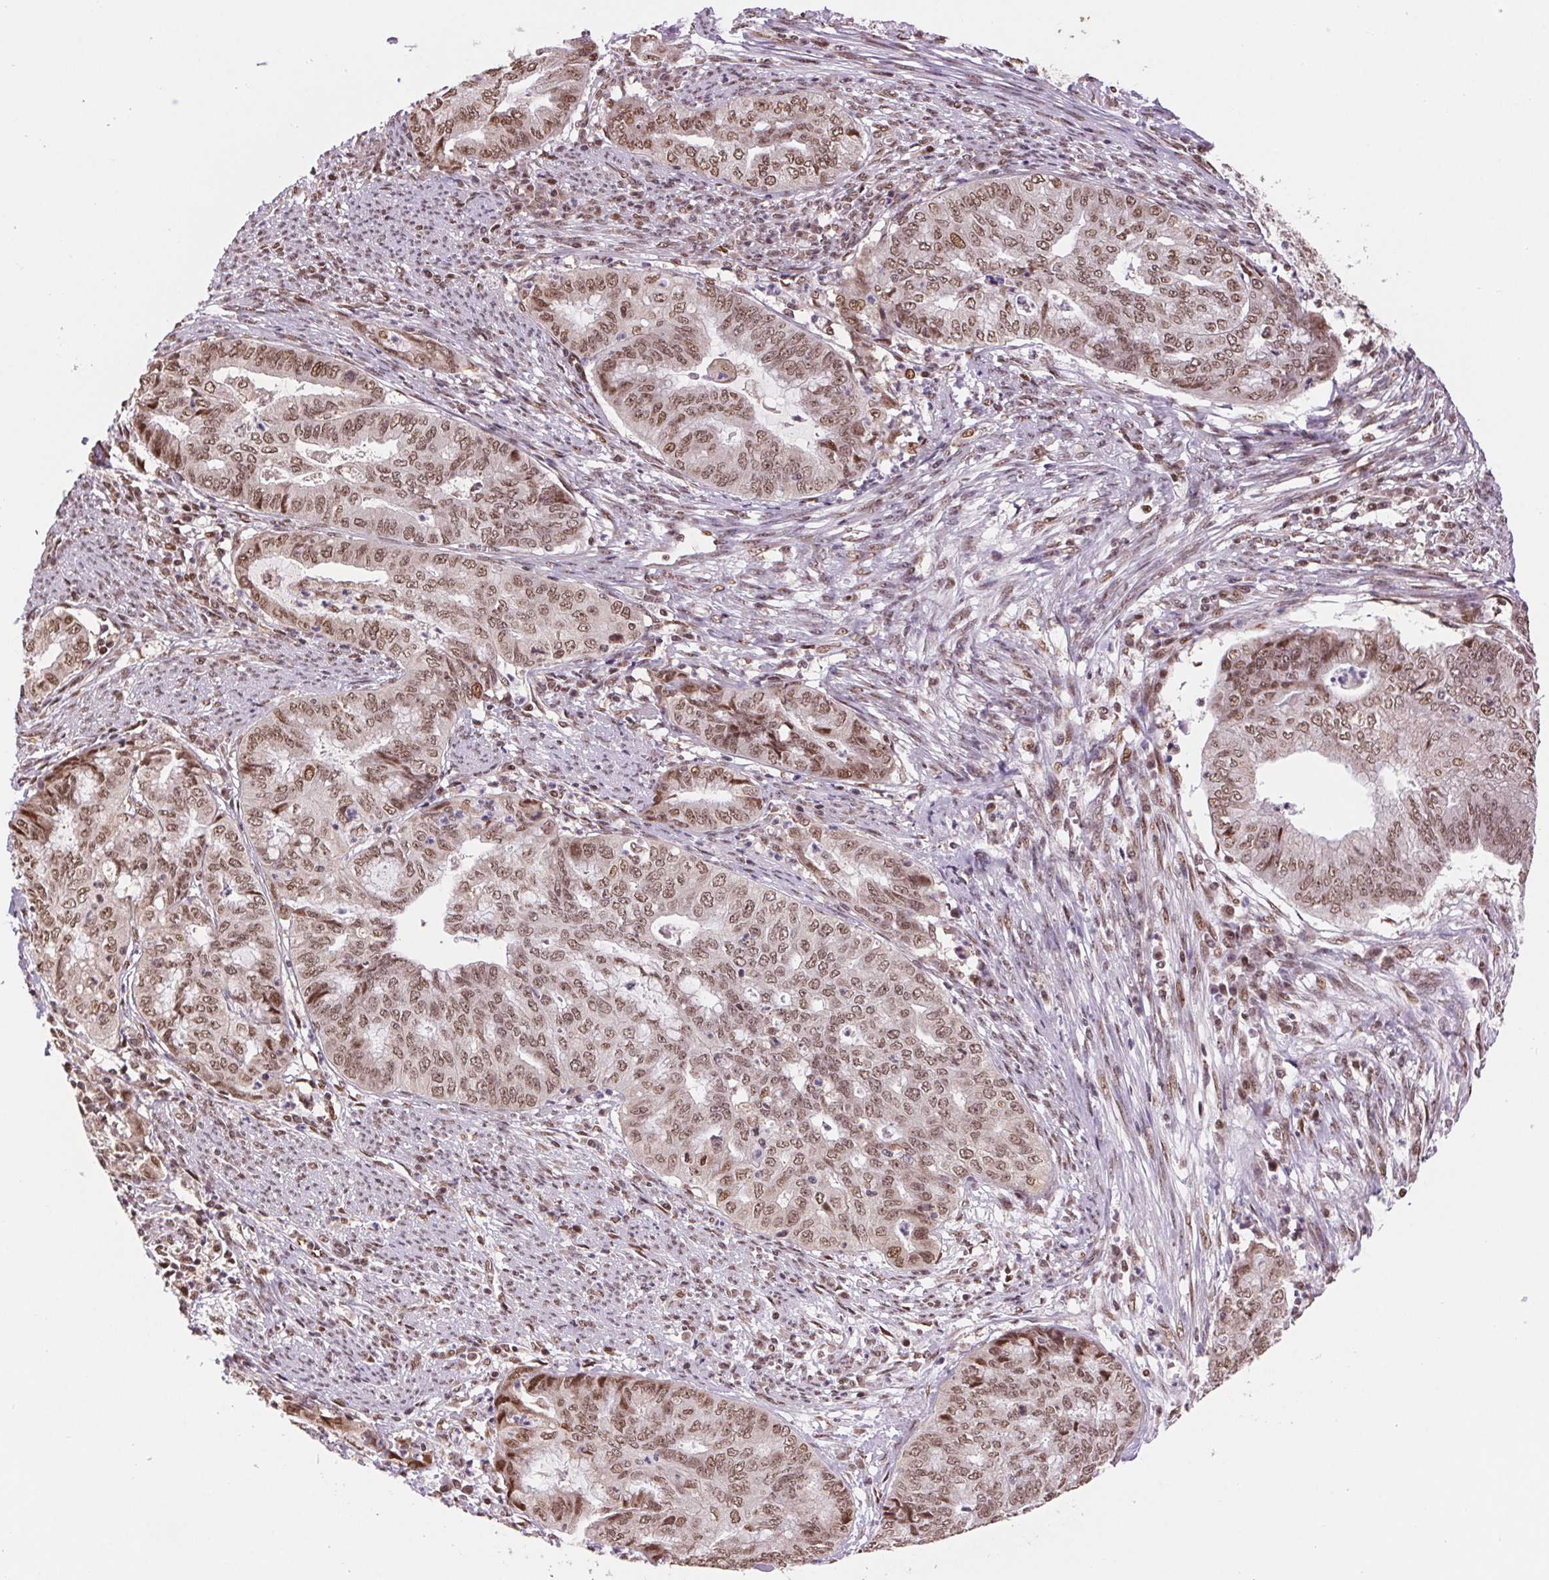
{"staining": {"intensity": "moderate", "quantity": "25%-75%", "location": "nuclear"}, "tissue": "endometrial cancer", "cell_type": "Tumor cells", "image_type": "cancer", "snomed": [{"axis": "morphology", "description": "Adenocarcinoma, NOS"}, {"axis": "topography", "description": "Endometrium"}], "caption": "An IHC micrograph of neoplastic tissue is shown. Protein staining in brown shows moderate nuclear positivity in adenocarcinoma (endometrial) within tumor cells.", "gene": "RAD23A", "patient": {"sex": "female", "age": 79}}